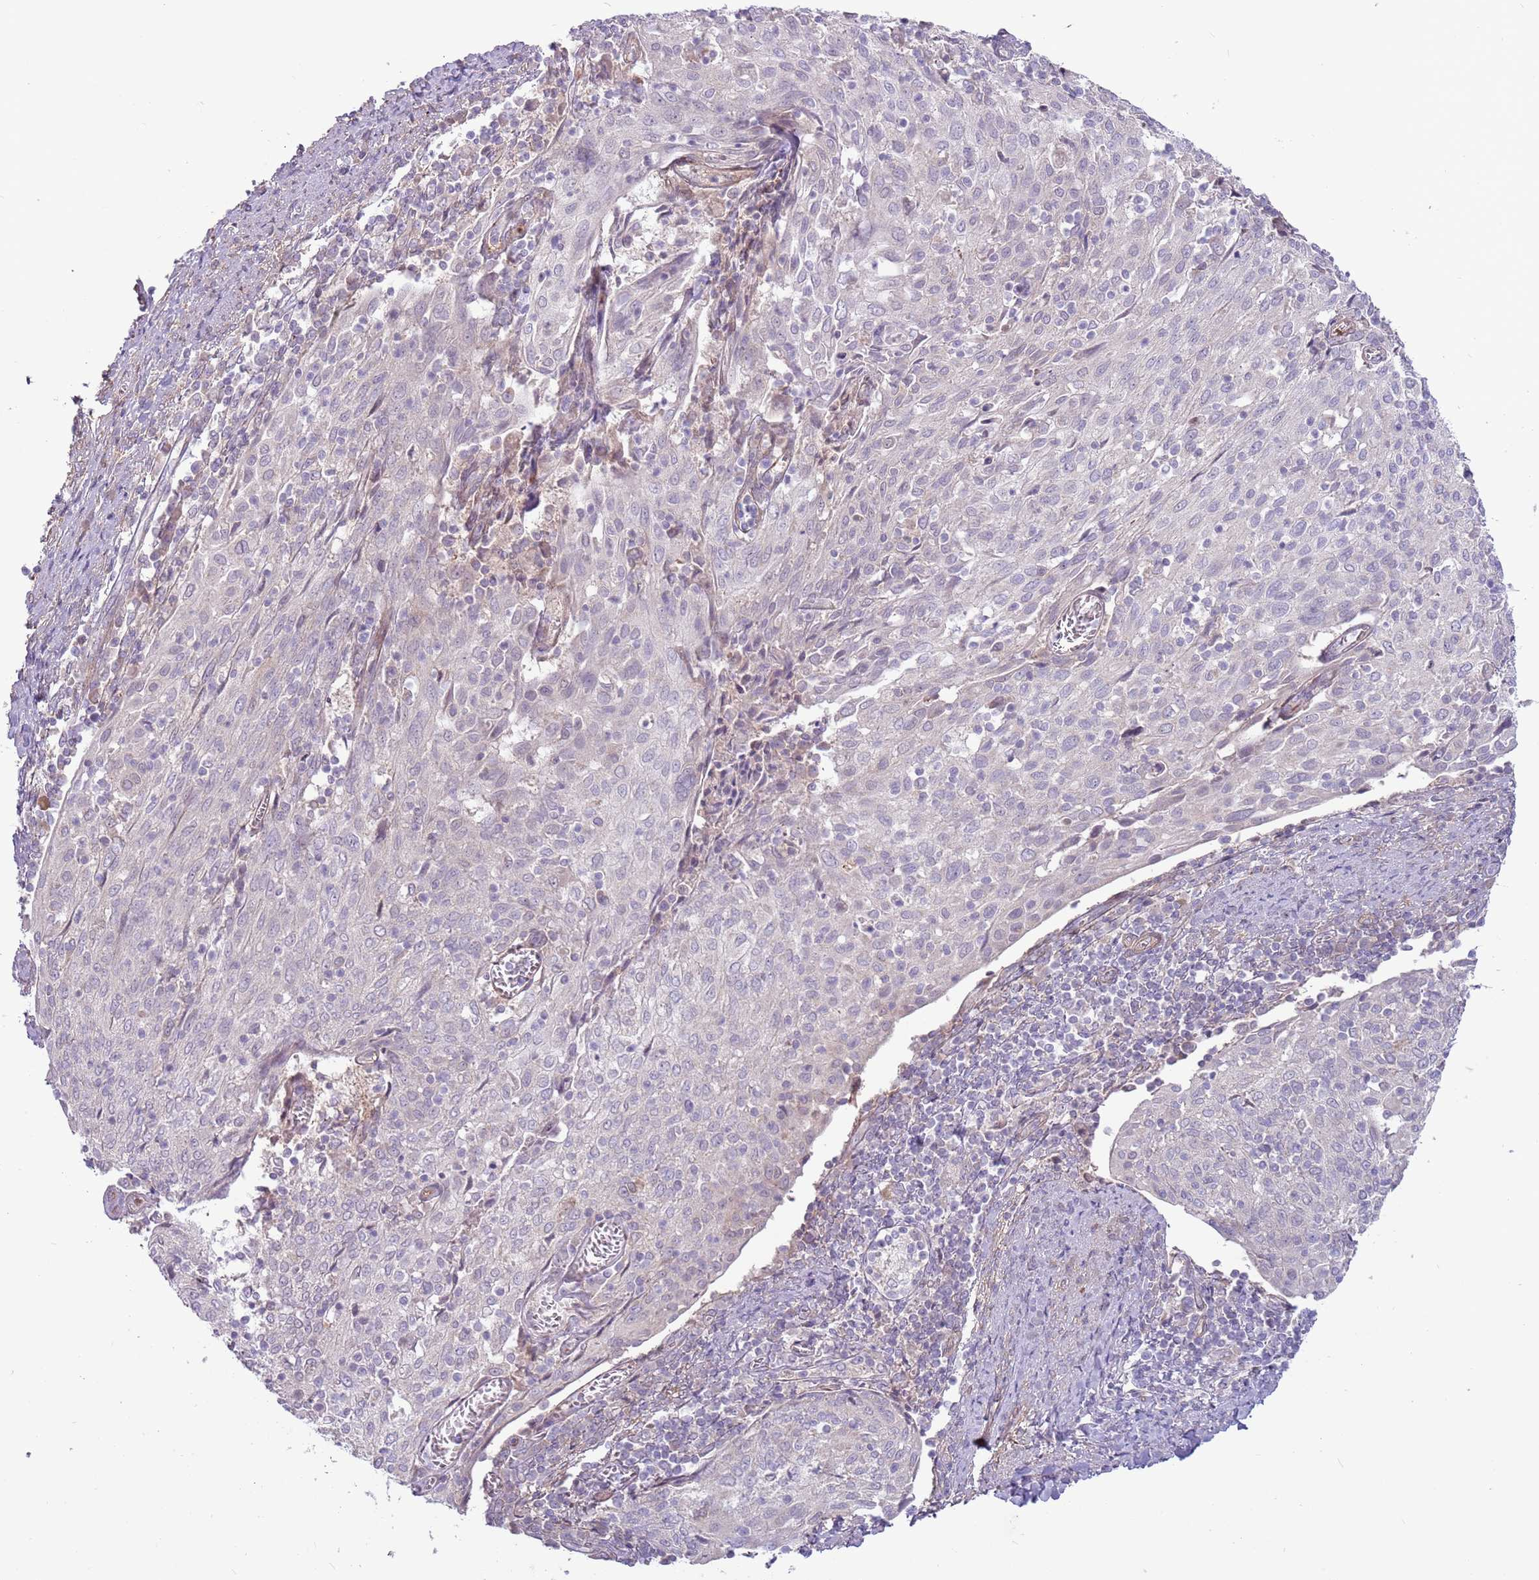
{"staining": {"intensity": "negative", "quantity": "none", "location": "none"}, "tissue": "cervical cancer", "cell_type": "Tumor cells", "image_type": "cancer", "snomed": [{"axis": "morphology", "description": "Squamous cell carcinoma, NOS"}, {"axis": "topography", "description": "Cervix"}], "caption": "IHC of cervical squamous cell carcinoma shows no expression in tumor cells.", "gene": "MRO", "patient": {"sex": "female", "age": 52}}